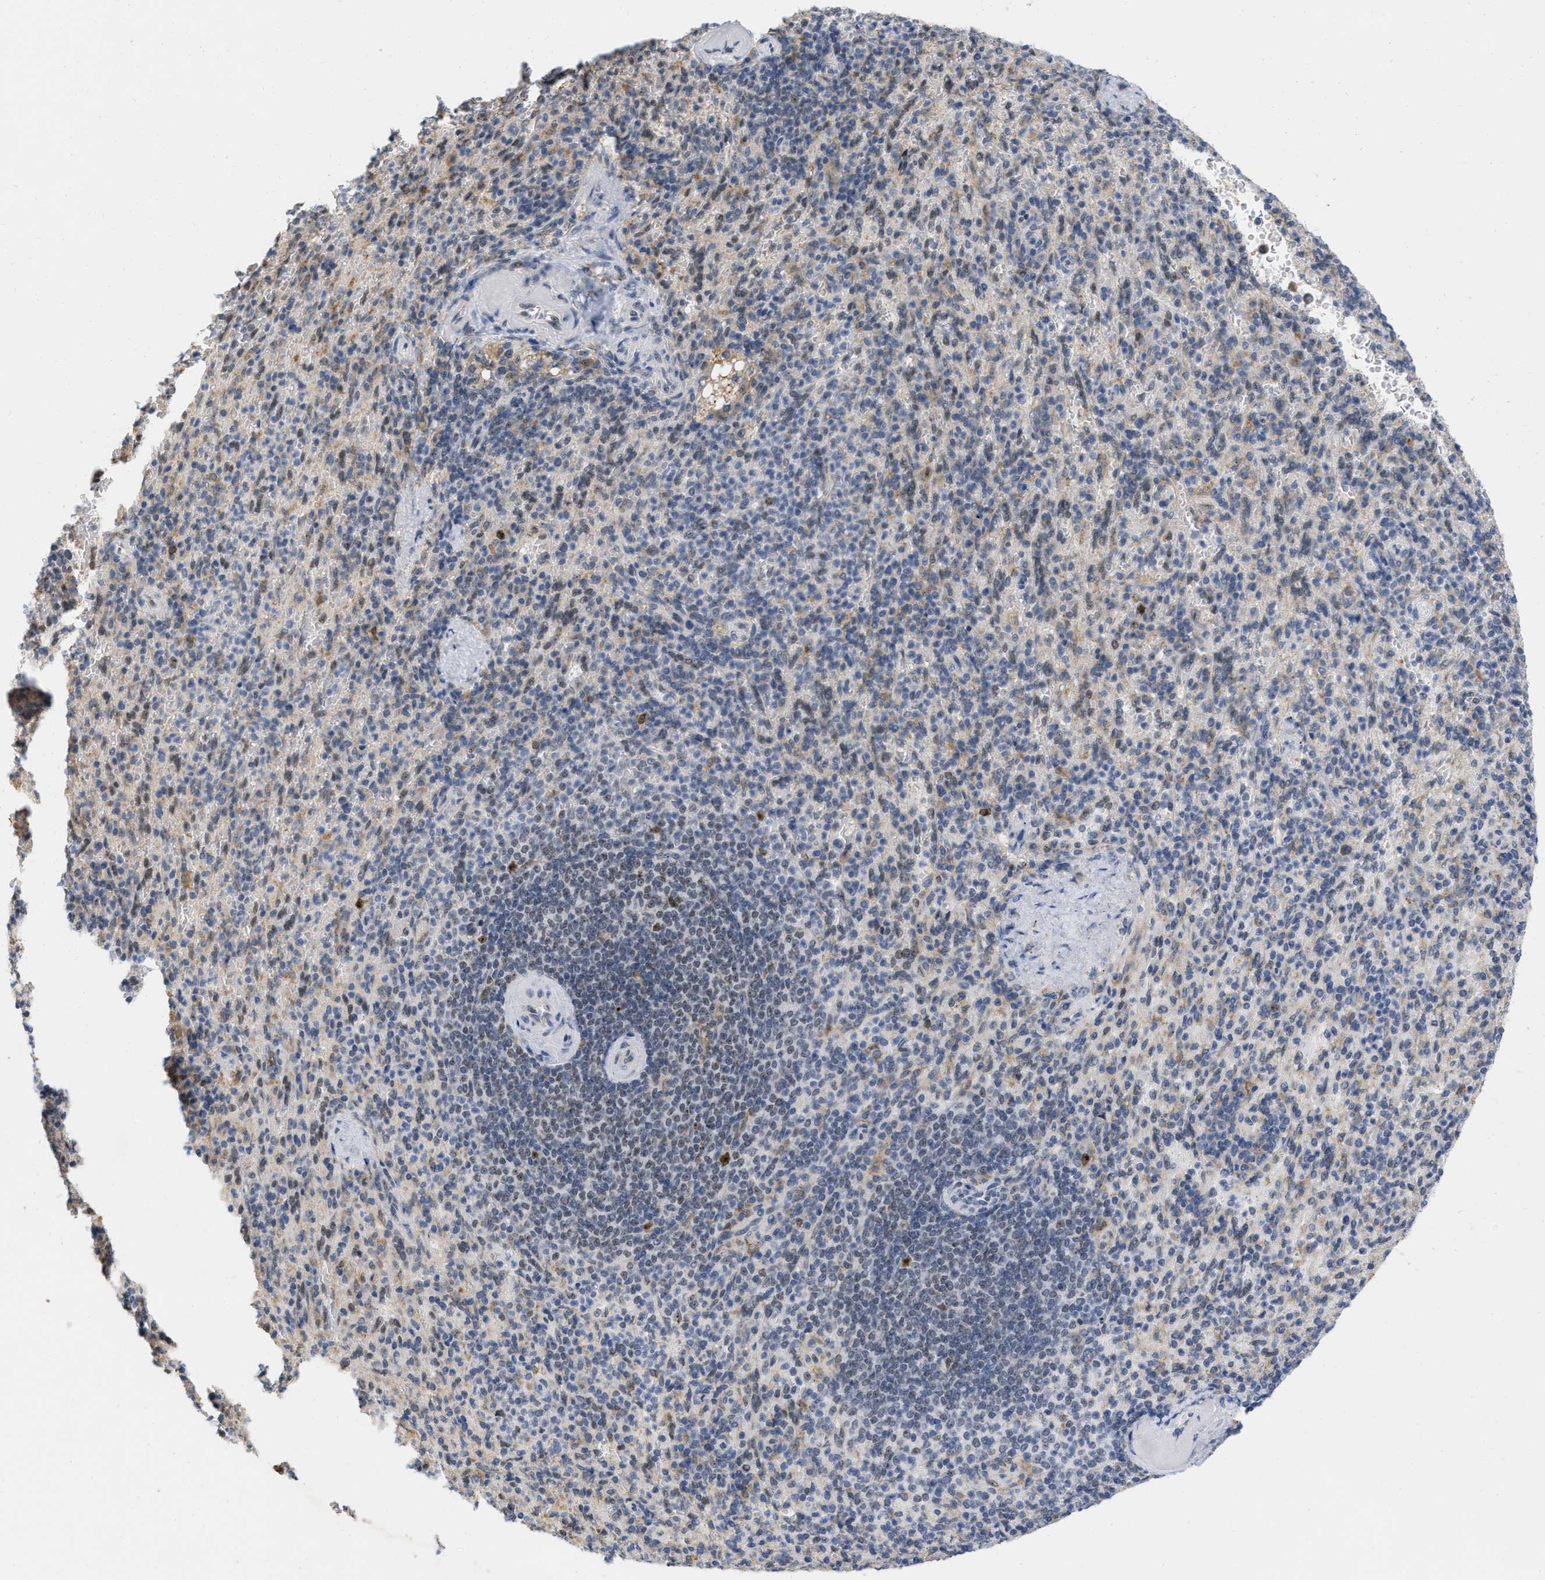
{"staining": {"intensity": "moderate", "quantity": "25%-75%", "location": "nuclear"}, "tissue": "spleen", "cell_type": "Cells in red pulp", "image_type": "normal", "snomed": [{"axis": "morphology", "description": "Normal tissue, NOS"}, {"axis": "topography", "description": "Spleen"}], "caption": "Immunohistochemical staining of benign spleen shows moderate nuclear protein expression in approximately 25%-75% of cells in red pulp.", "gene": "ELAC2", "patient": {"sex": "female", "age": 74}}